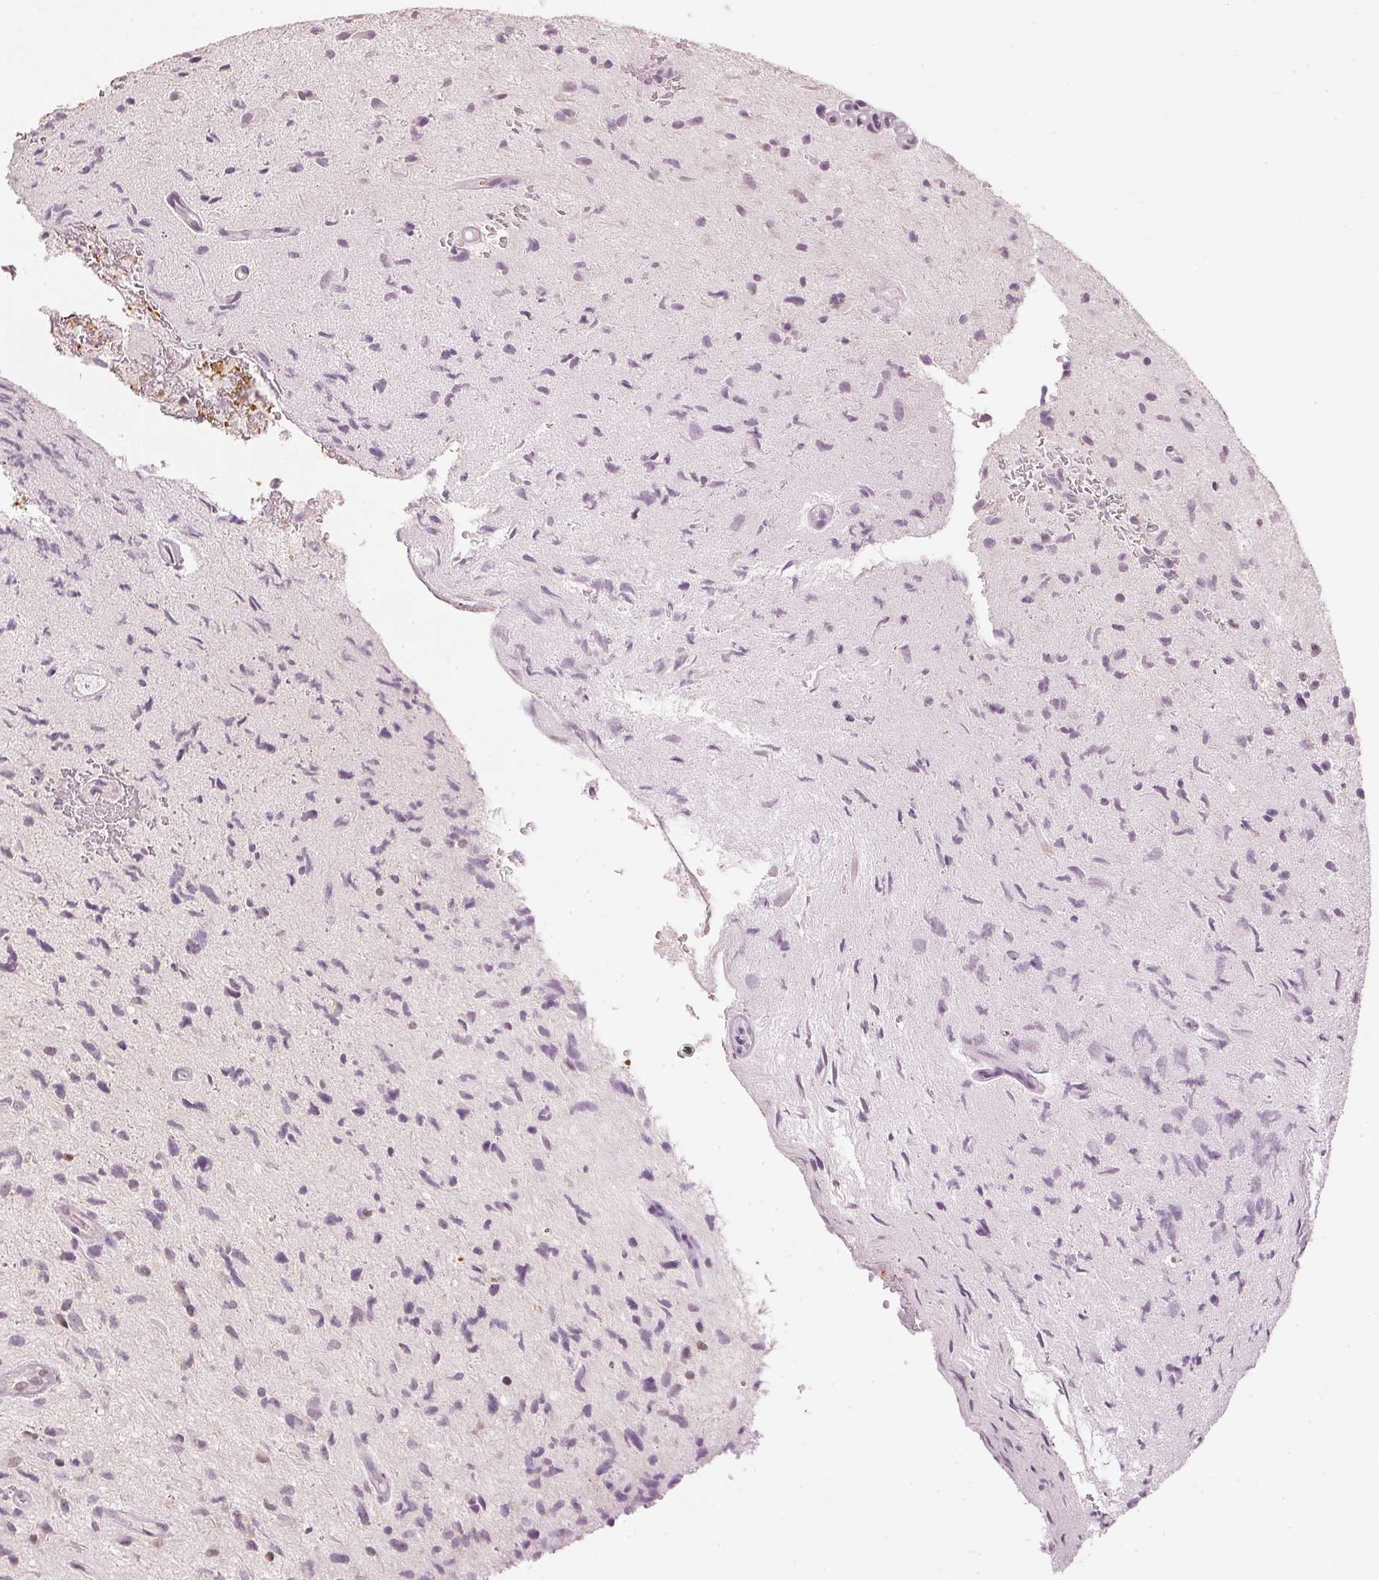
{"staining": {"intensity": "weak", "quantity": "<25%", "location": "nuclear"}, "tissue": "glioma", "cell_type": "Tumor cells", "image_type": "cancer", "snomed": [{"axis": "morphology", "description": "Glioma, malignant, High grade"}, {"axis": "topography", "description": "Brain"}], "caption": "Protein analysis of glioma displays no significant expression in tumor cells.", "gene": "SLC39A3", "patient": {"sex": "male", "age": 54}}